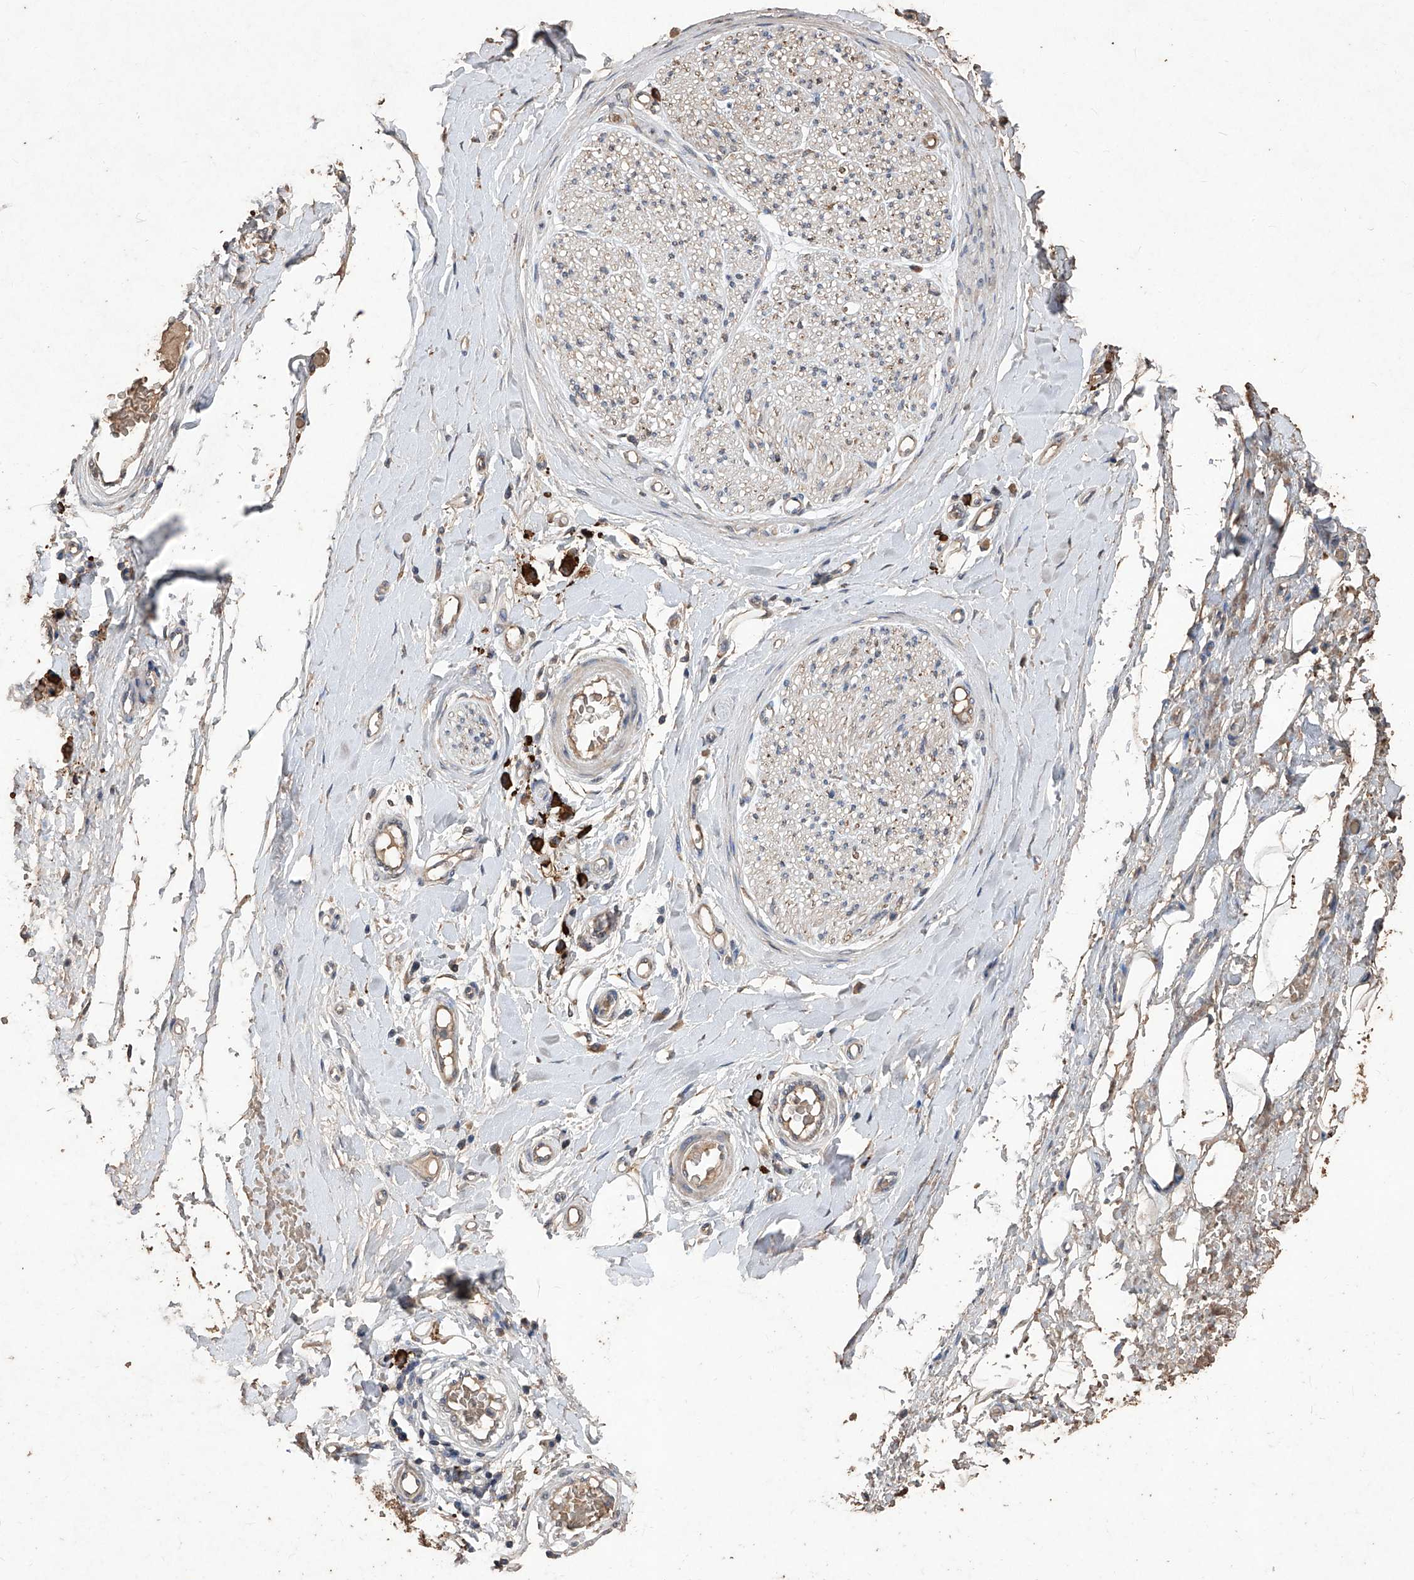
{"staining": {"intensity": "moderate", "quantity": "25%-75%", "location": "cytoplasmic/membranous"}, "tissue": "adipose tissue", "cell_type": "Adipocytes", "image_type": "normal", "snomed": [{"axis": "morphology", "description": "Normal tissue, NOS"}, {"axis": "morphology", "description": "Adenocarcinoma, NOS"}, {"axis": "topography", "description": "Esophagus"}, {"axis": "topography", "description": "Stomach, upper"}, {"axis": "topography", "description": "Peripheral nerve tissue"}], "caption": "Immunohistochemistry (IHC) image of unremarkable human adipose tissue stained for a protein (brown), which exhibits medium levels of moderate cytoplasmic/membranous staining in about 25%-75% of adipocytes.", "gene": "EML1", "patient": {"sex": "male", "age": 62}}